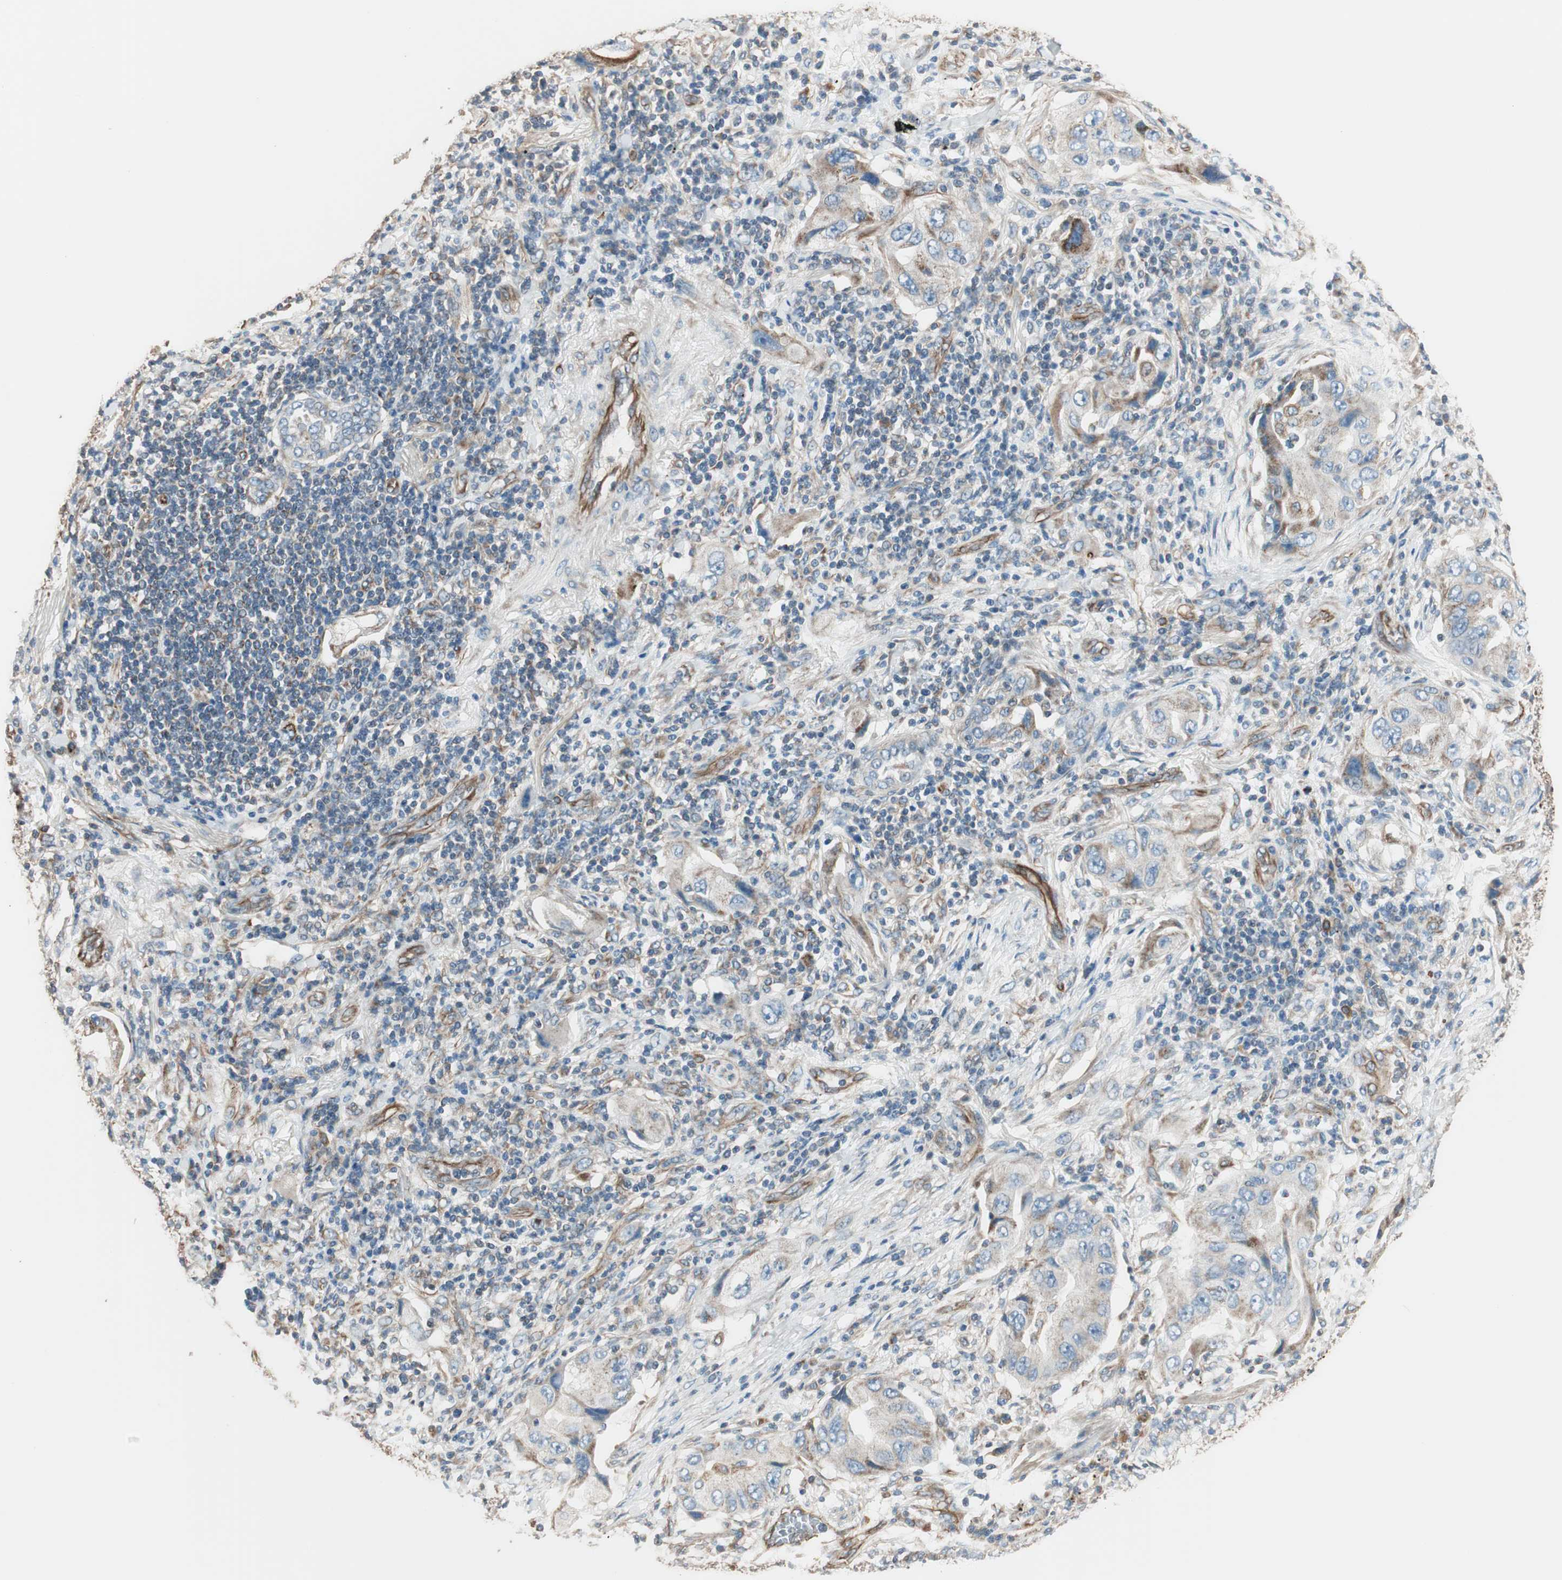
{"staining": {"intensity": "moderate", "quantity": "25%-75%", "location": "cytoplasmic/membranous"}, "tissue": "lung cancer", "cell_type": "Tumor cells", "image_type": "cancer", "snomed": [{"axis": "morphology", "description": "Adenocarcinoma, NOS"}, {"axis": "topography", "description": "Lung"}], "caption": "Lung adenocarcinoma stained for a protein demonstrates moderate cytoplasmic/membranous positivity in tumor cells.", "gene": "SRCIN1", "patient": {"sex": "female", "age": 65}}